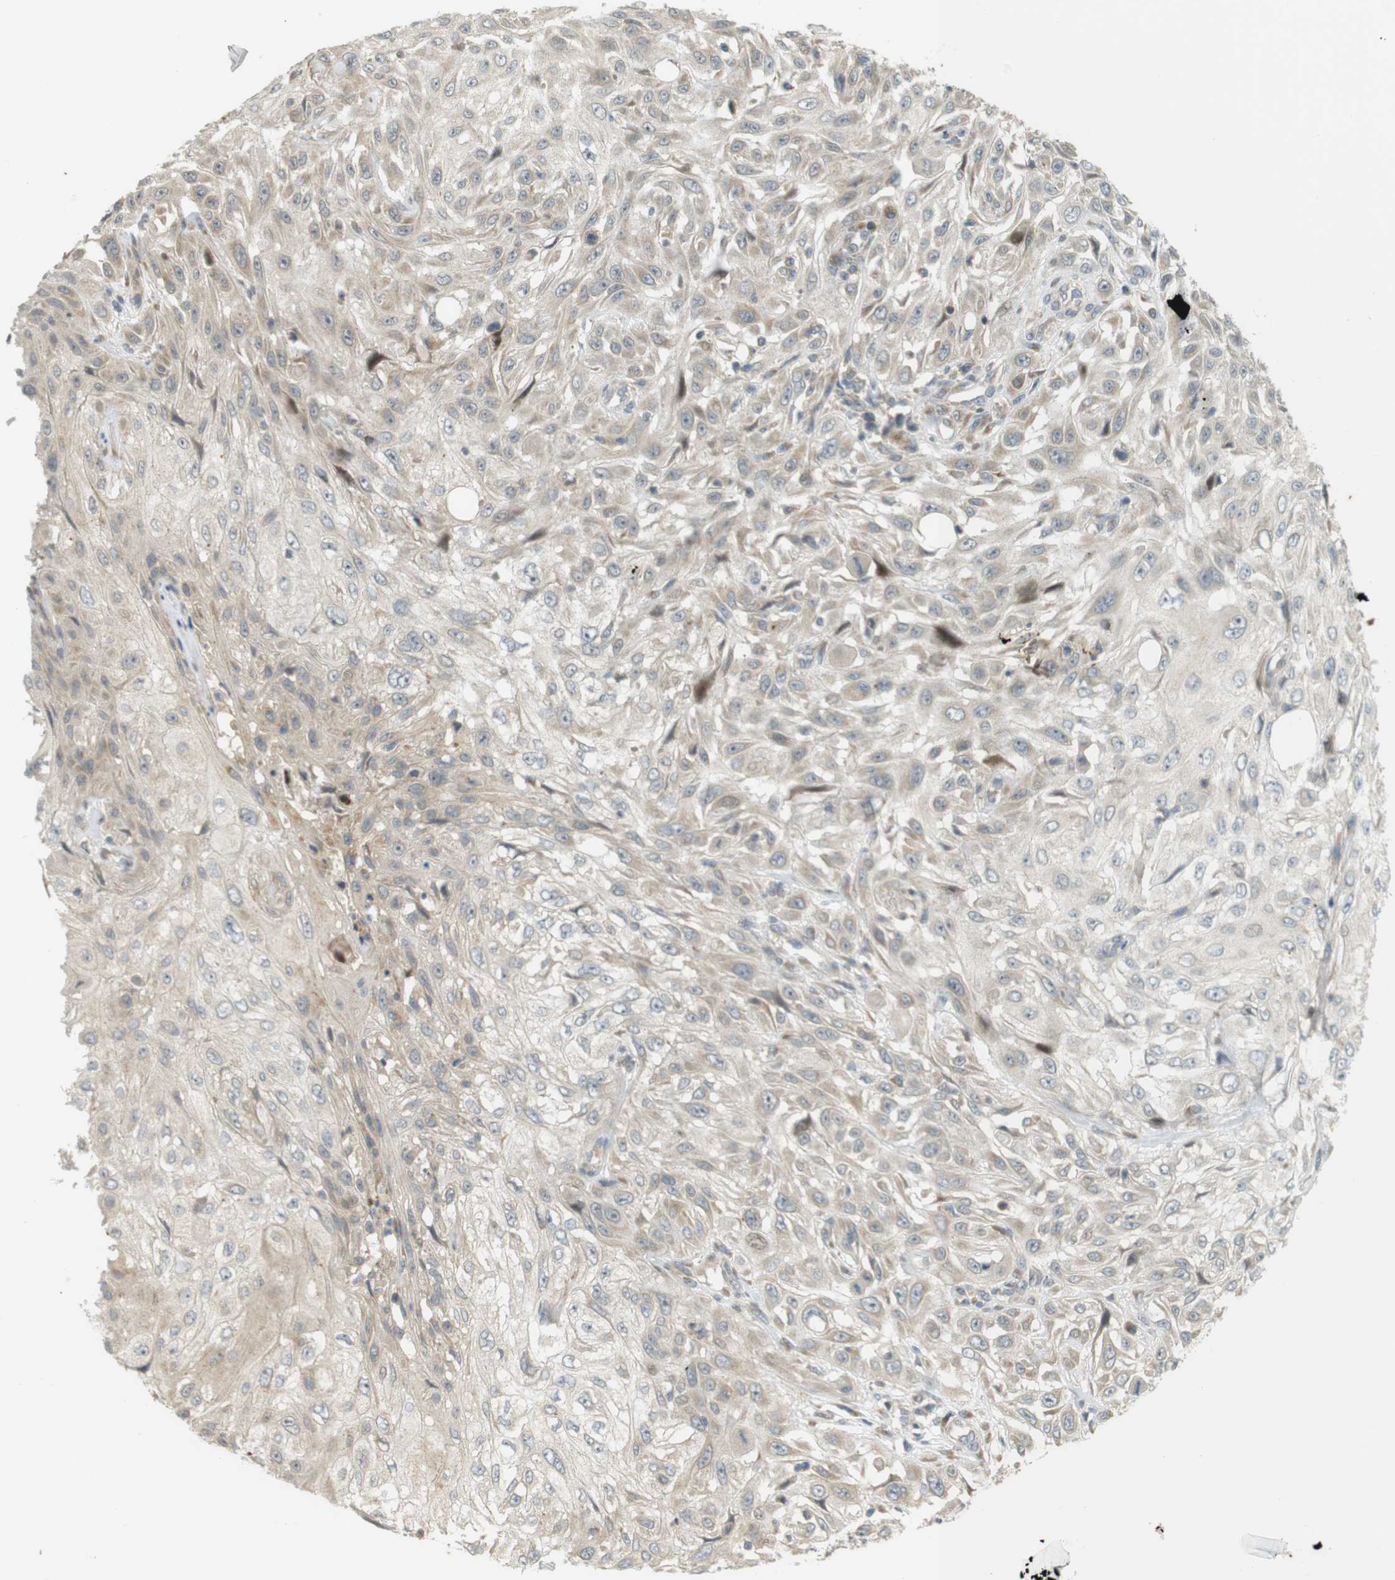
{"staining": {"intensity": "weak", "quantity": "<25%", "location": "cytoplasmic/membranous"}, "tissue": "skin cancer", "cell_type": "Tumor cells", "image_type": "cancer", "snomed": [{"axis": "morphology", "description": "Squamous cell carcinoma, NOS"}, {"axis": "topography", "description": "Skin"}], "caption": "IHC of human squamous cell carcinoma (skin) shows no staining in tumor cells.", "gene": "CLRN3", "patient": {"sex": "male", "age": 75}}